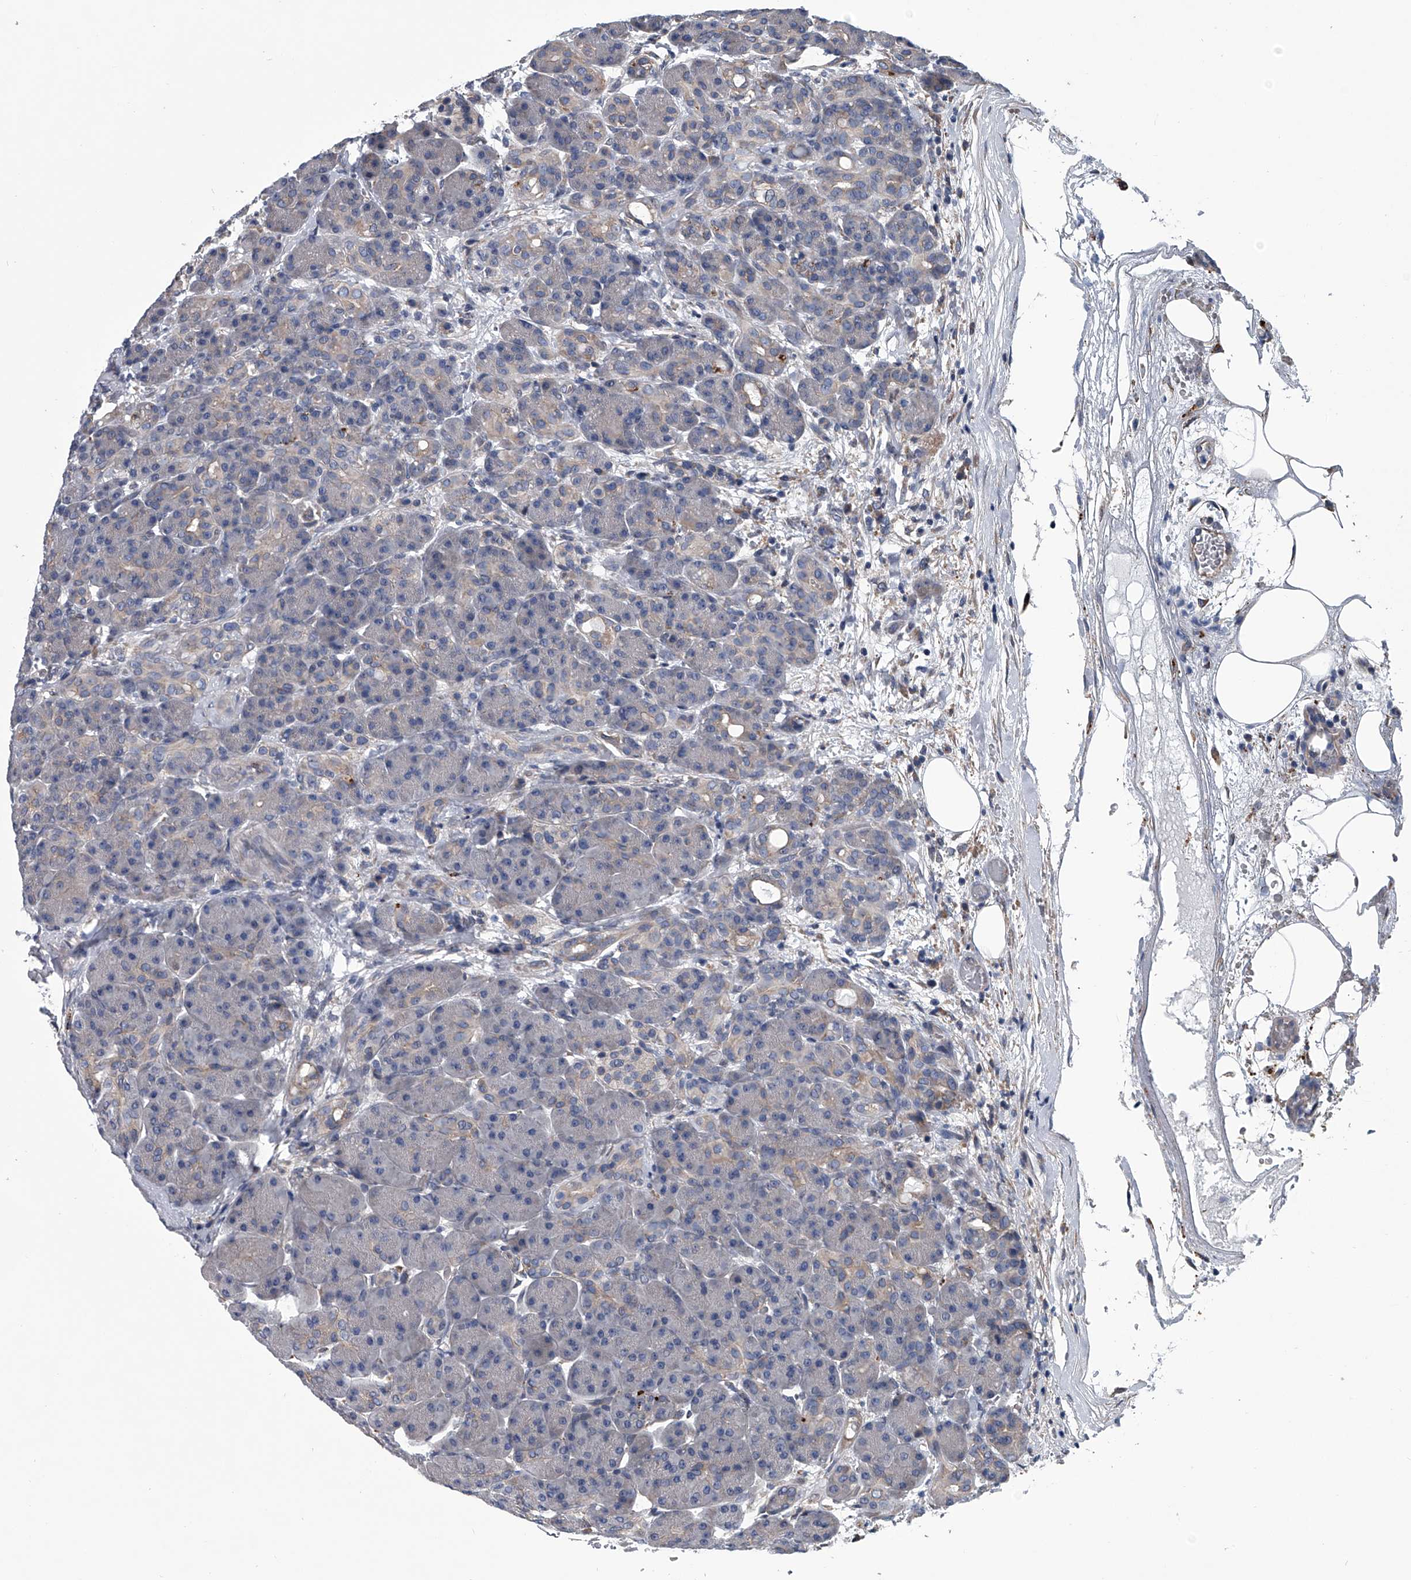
{"staining": {"intensity": "negative", "quantity": "none", "location": "none"}, "tissue": "pancreas", "cell_type": "Exocrine glandular cells", "image_type": "normal", "snomed": [{"axis": "morphology", "description": "Normal tissue, NOS"}, {"axis": "topography", "description": "Pancreas"}], "caption": "Immunohistochemistry micrograph of normal pancreas: pancreas stained with DAB (3,3'-diaminobenzidine) reveals no significant protein expression in exocrine glandular cells.", "gene": "ABCG1", "patient": {"sex": "male", "age": 63}}